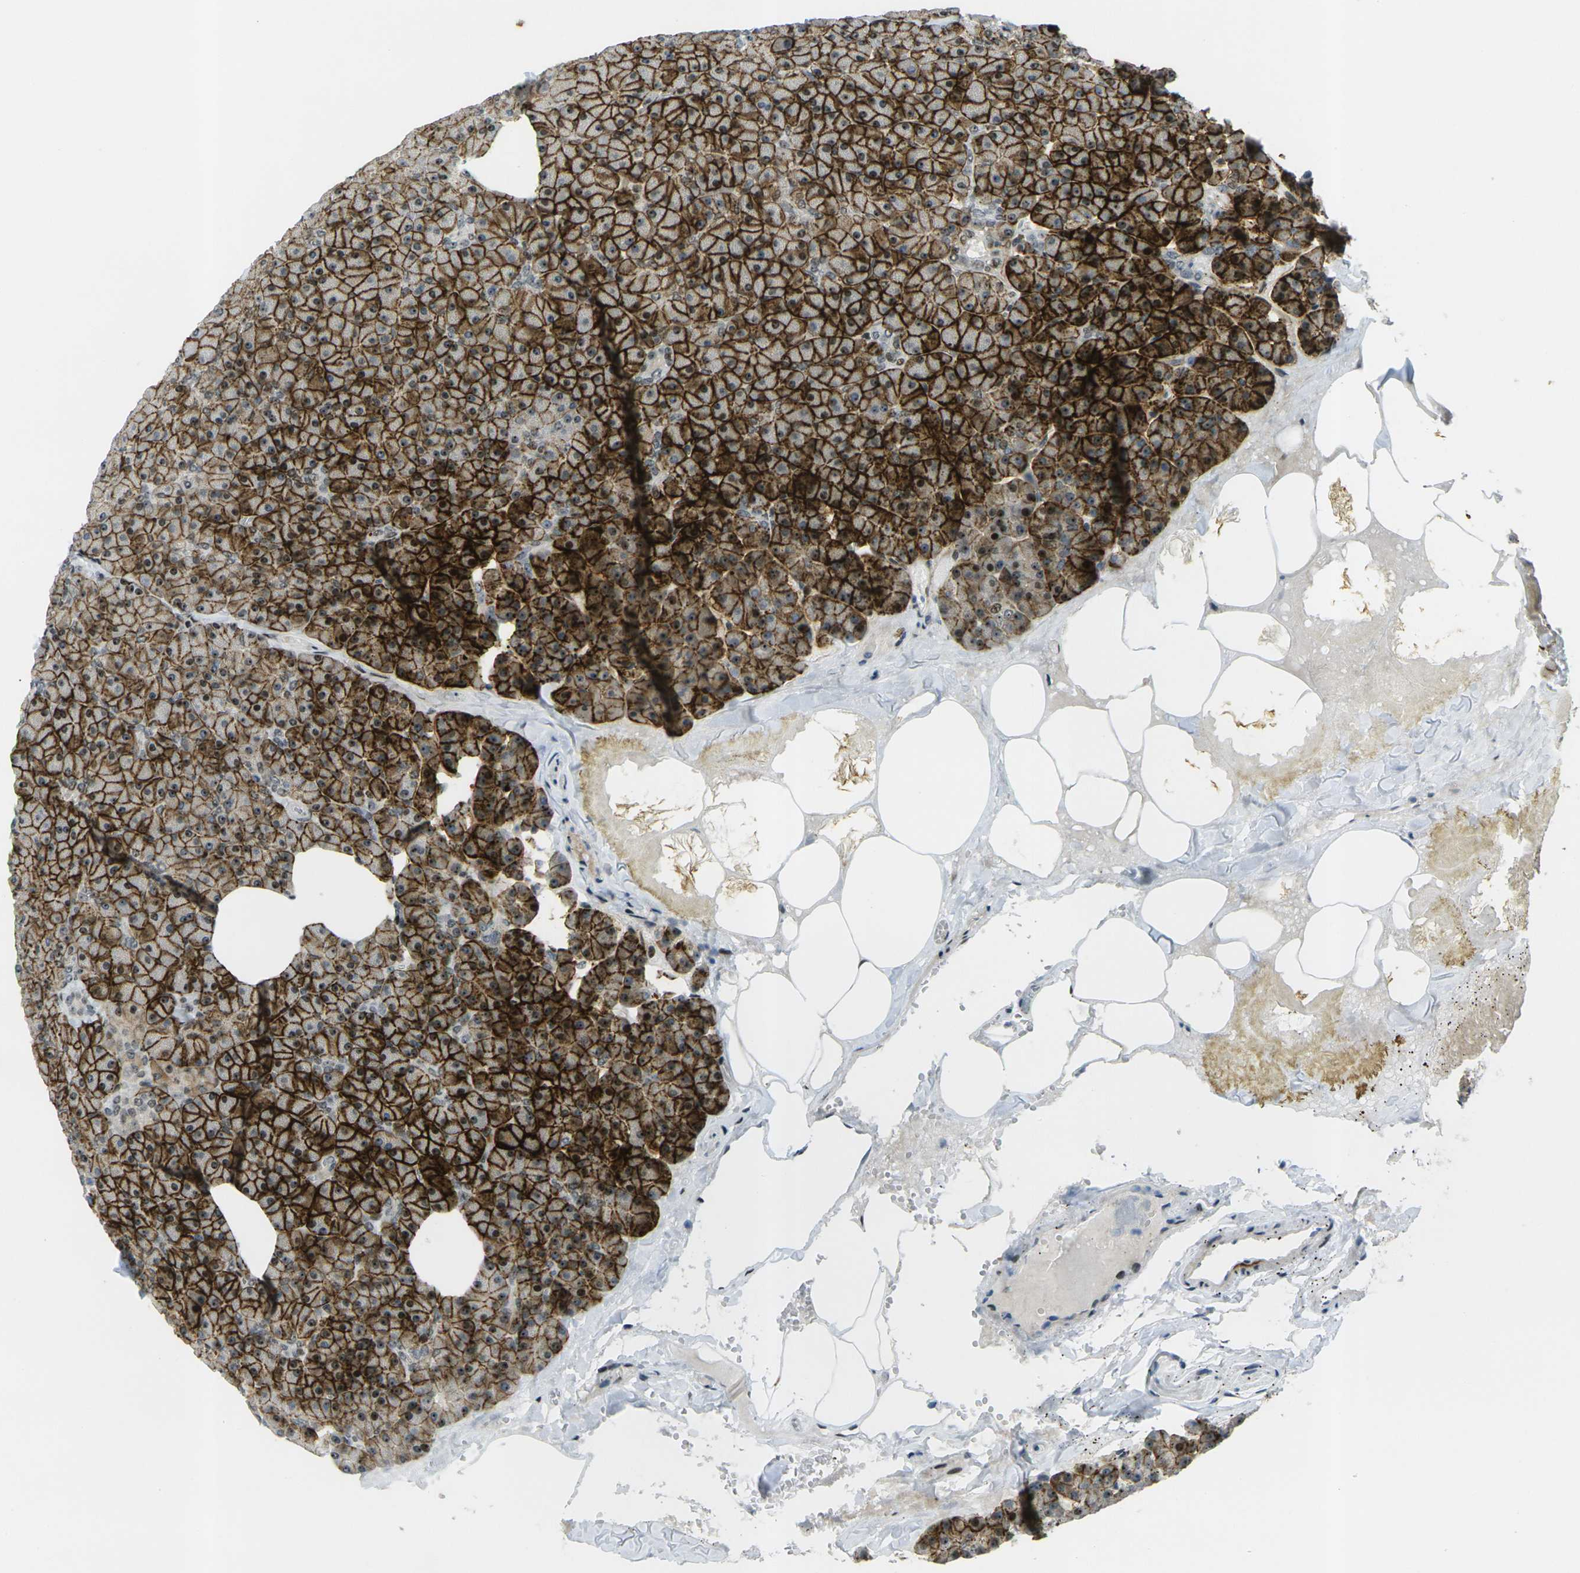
{"staining": {"intensity": "strong", "quantity": ">75%", "location": "cytoplasmic/membranous,nuclear"}, "tissue": "pancreas", "cell_type": "Exocrine glandular cells", "image_type": "normal", "snomed": [{"axis": "morphology", "description": "Normal tissue, NOS"}, {"axis": "topography", "description": "Pancreas"}], "caption": "Immunohistochemical staining of normal human pancreas shows >75% levels of strong cytoplasmic/membranous,nuclear protein positivity in about >75% of exocrine glandular cells.", "gene": "UBE2C", "patient": {"sex": "female", "age": 35}}